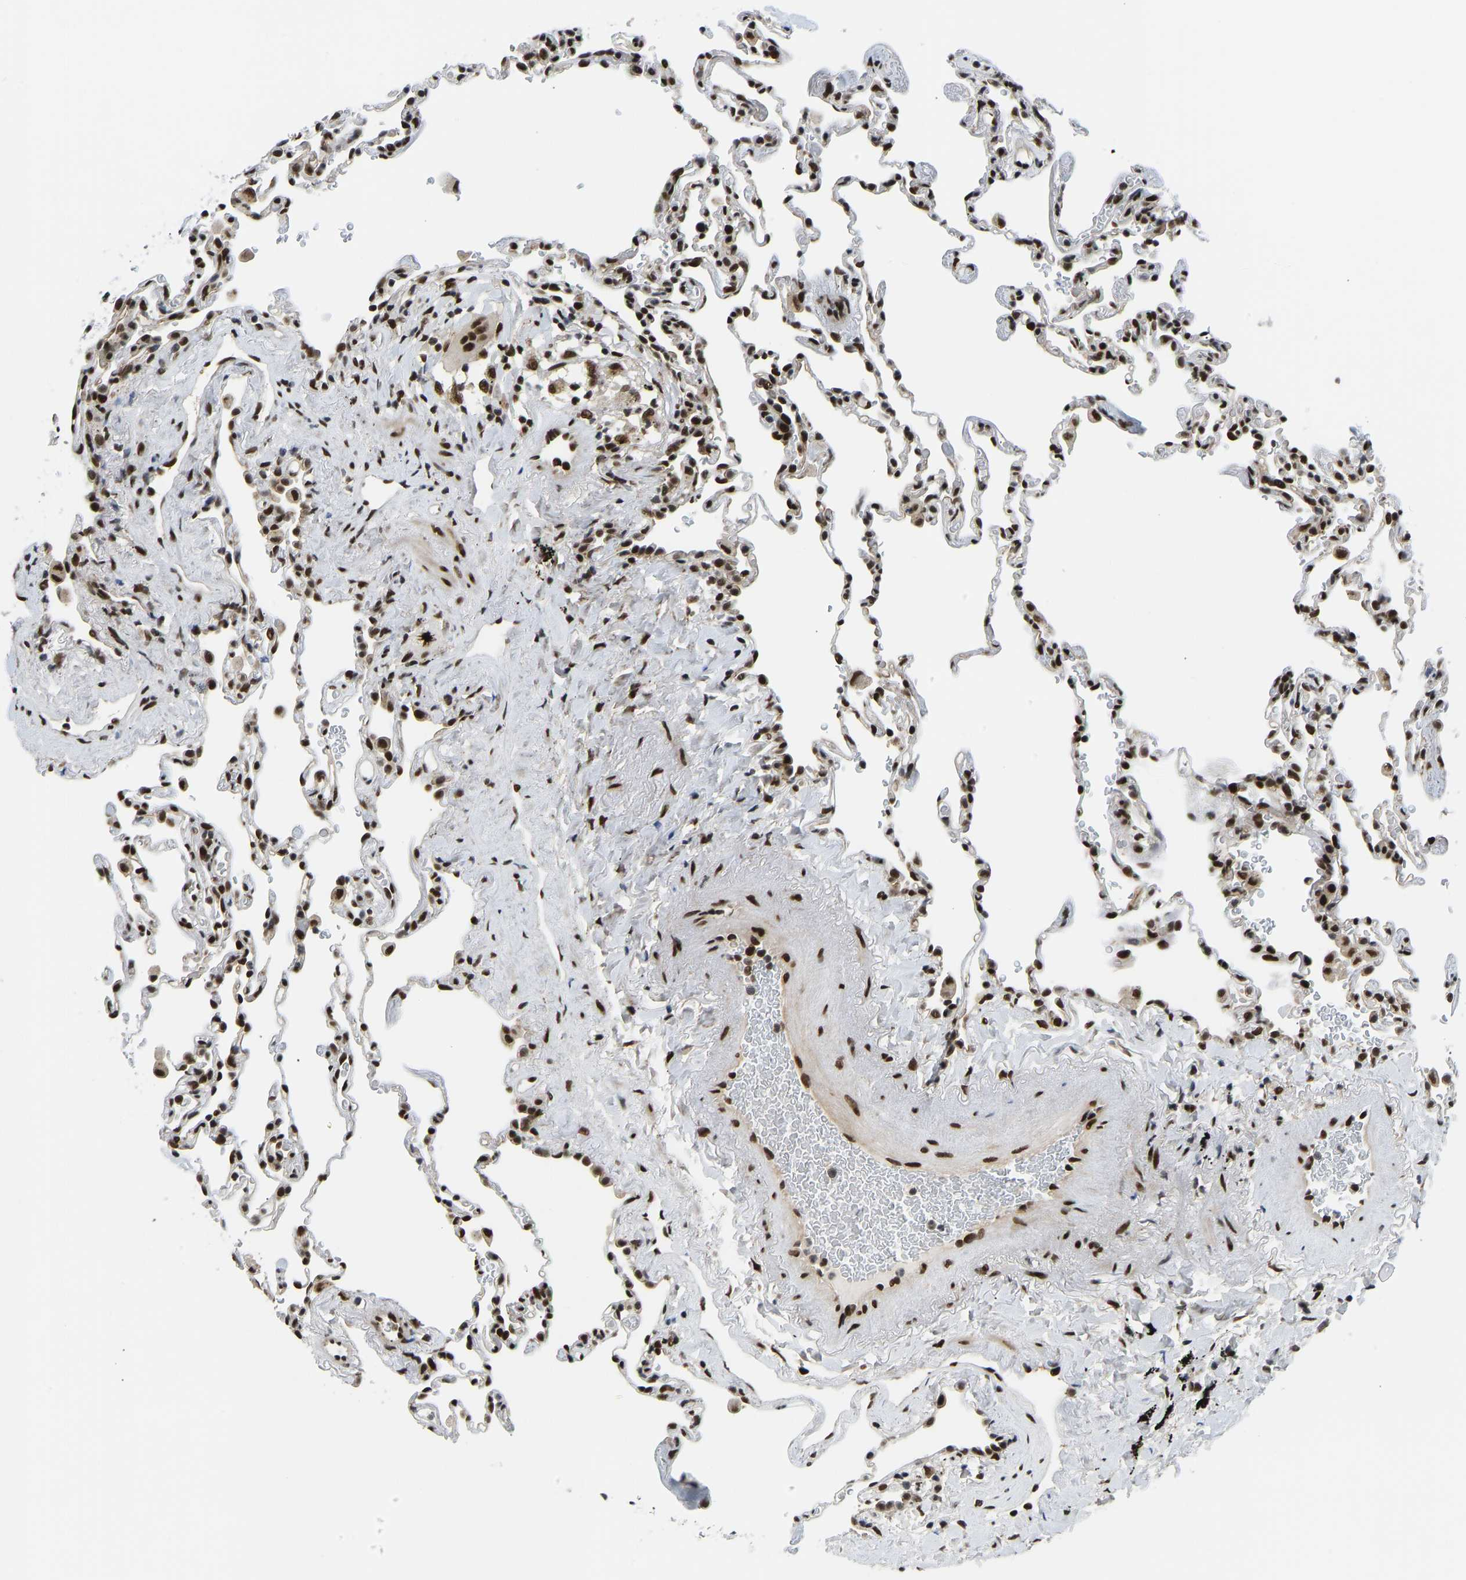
{"staining": {"intensity": "strong", "quantity": "25%-75%", "location": "nuclear"}, "tissue": "lung", "cell_type": "Alveolar cells", "image_type": "normal", "snomed": [{"axis": "morphology", "description": "Normal tissue, NOS"}, {"axis": "topography", "description": "Lung"}], "caption": "Human lung stained for a protein (brown) exhibits strong nuclear positive staining in approximately 25%-75% of alveolar cells.", "gene": "FOXK1", "patient": {"sex": "male", "age": 59}}